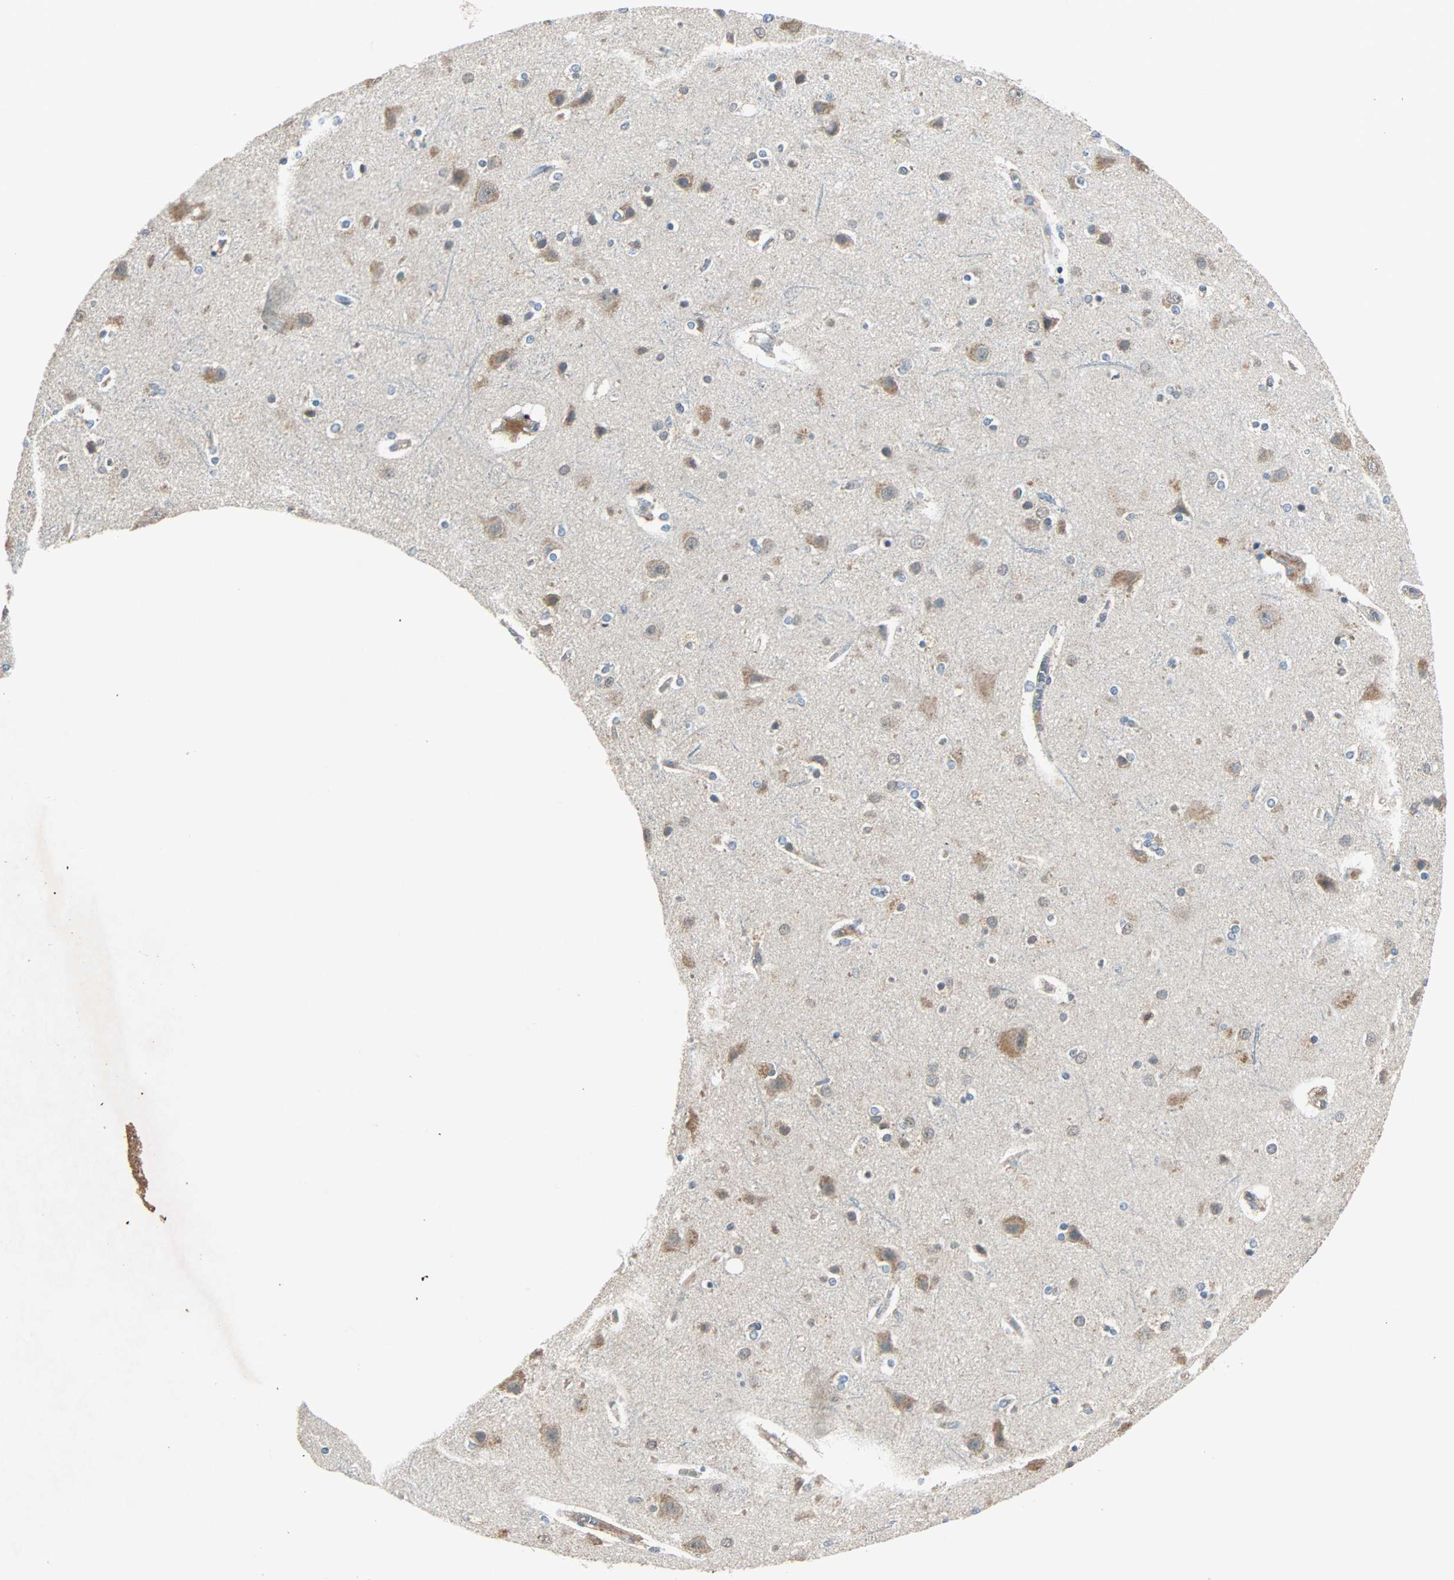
{"staining": {"intensity": "weak", "quantity": "25%-75%", "location": "cytoplasmic/membranous"}, "tissue": "cerebral cortex", "cell_type": "Endothelial cells", "image_type": "normal", "snomed": [{"axis": "morphology", "description": "Normal tissue, NOS"}, {"axis": "topography", "description": "Cerebral cortex"}], "caption": "An IHC photomicrograph of unremarkable tissue is shown. Protein staining in brown highlights weak cytoplasmic/membranous positivity in cerebral cortex within endothelial cells.", "gene": "MAP3K21", "patient": {"sex": "female", "age": 54}}